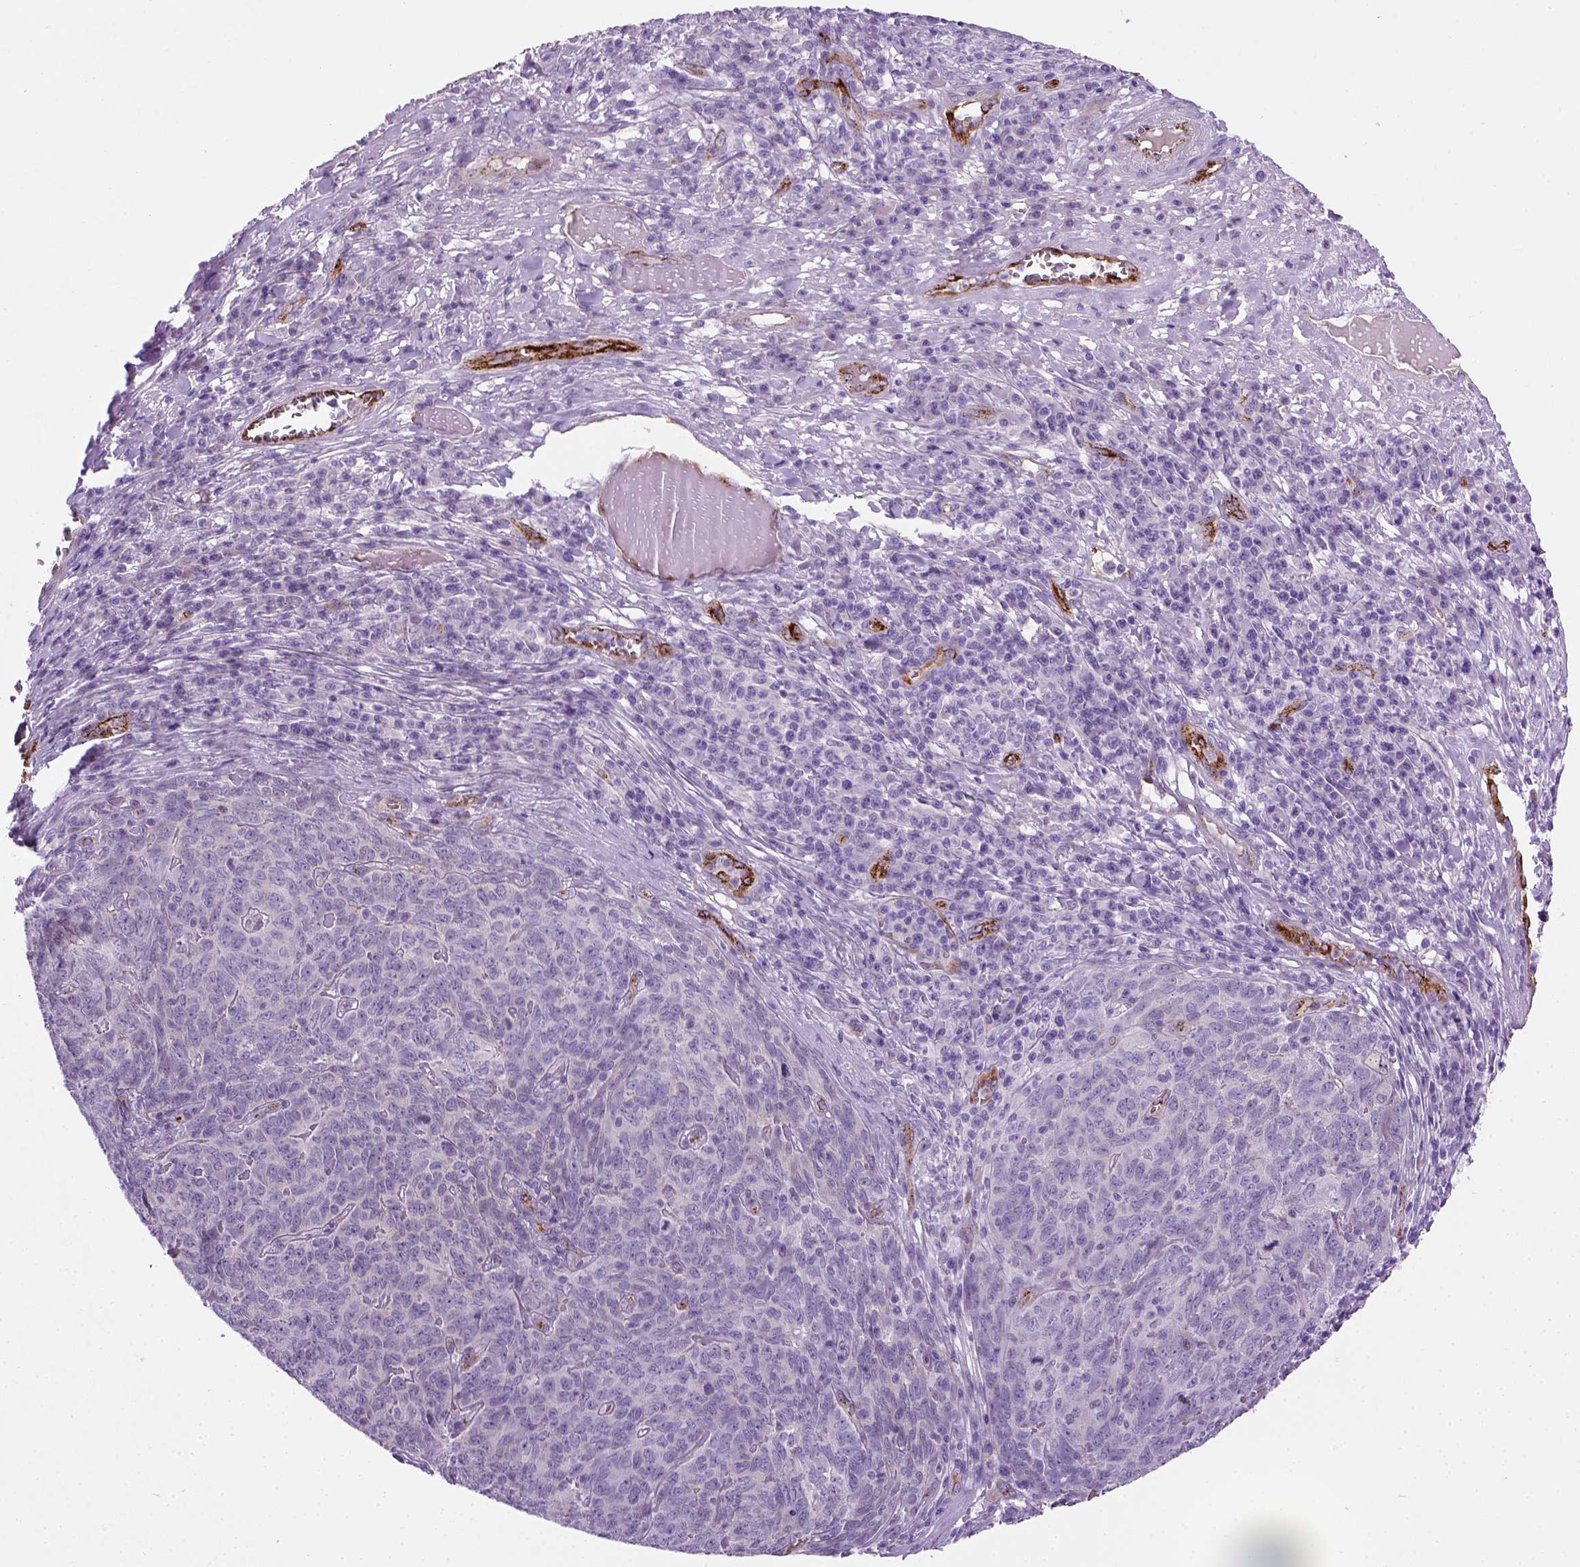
{"staining": {"intensity": "negative", "quantity": "none", "location": "none"}, "tissue": "skin cancer", "cell_type": "Tumor cells", "image_type": "cancer", "snomed": [{"axis": "morphology", "description": "Squamous cell carcinoma, NOS"}, {"axis": "topography", "description": "Skin"}, {"axis": "topography", "description": "Anal"}], "caption": "There is no significant staining in tumor cells of skin squamous cell carcinoma. The staining is performed using DAB brown chromogen with nuclei counter-stained in using hematoxylin.", "gene": "VWF", "patient": {"sex": "female", "age": 51}}